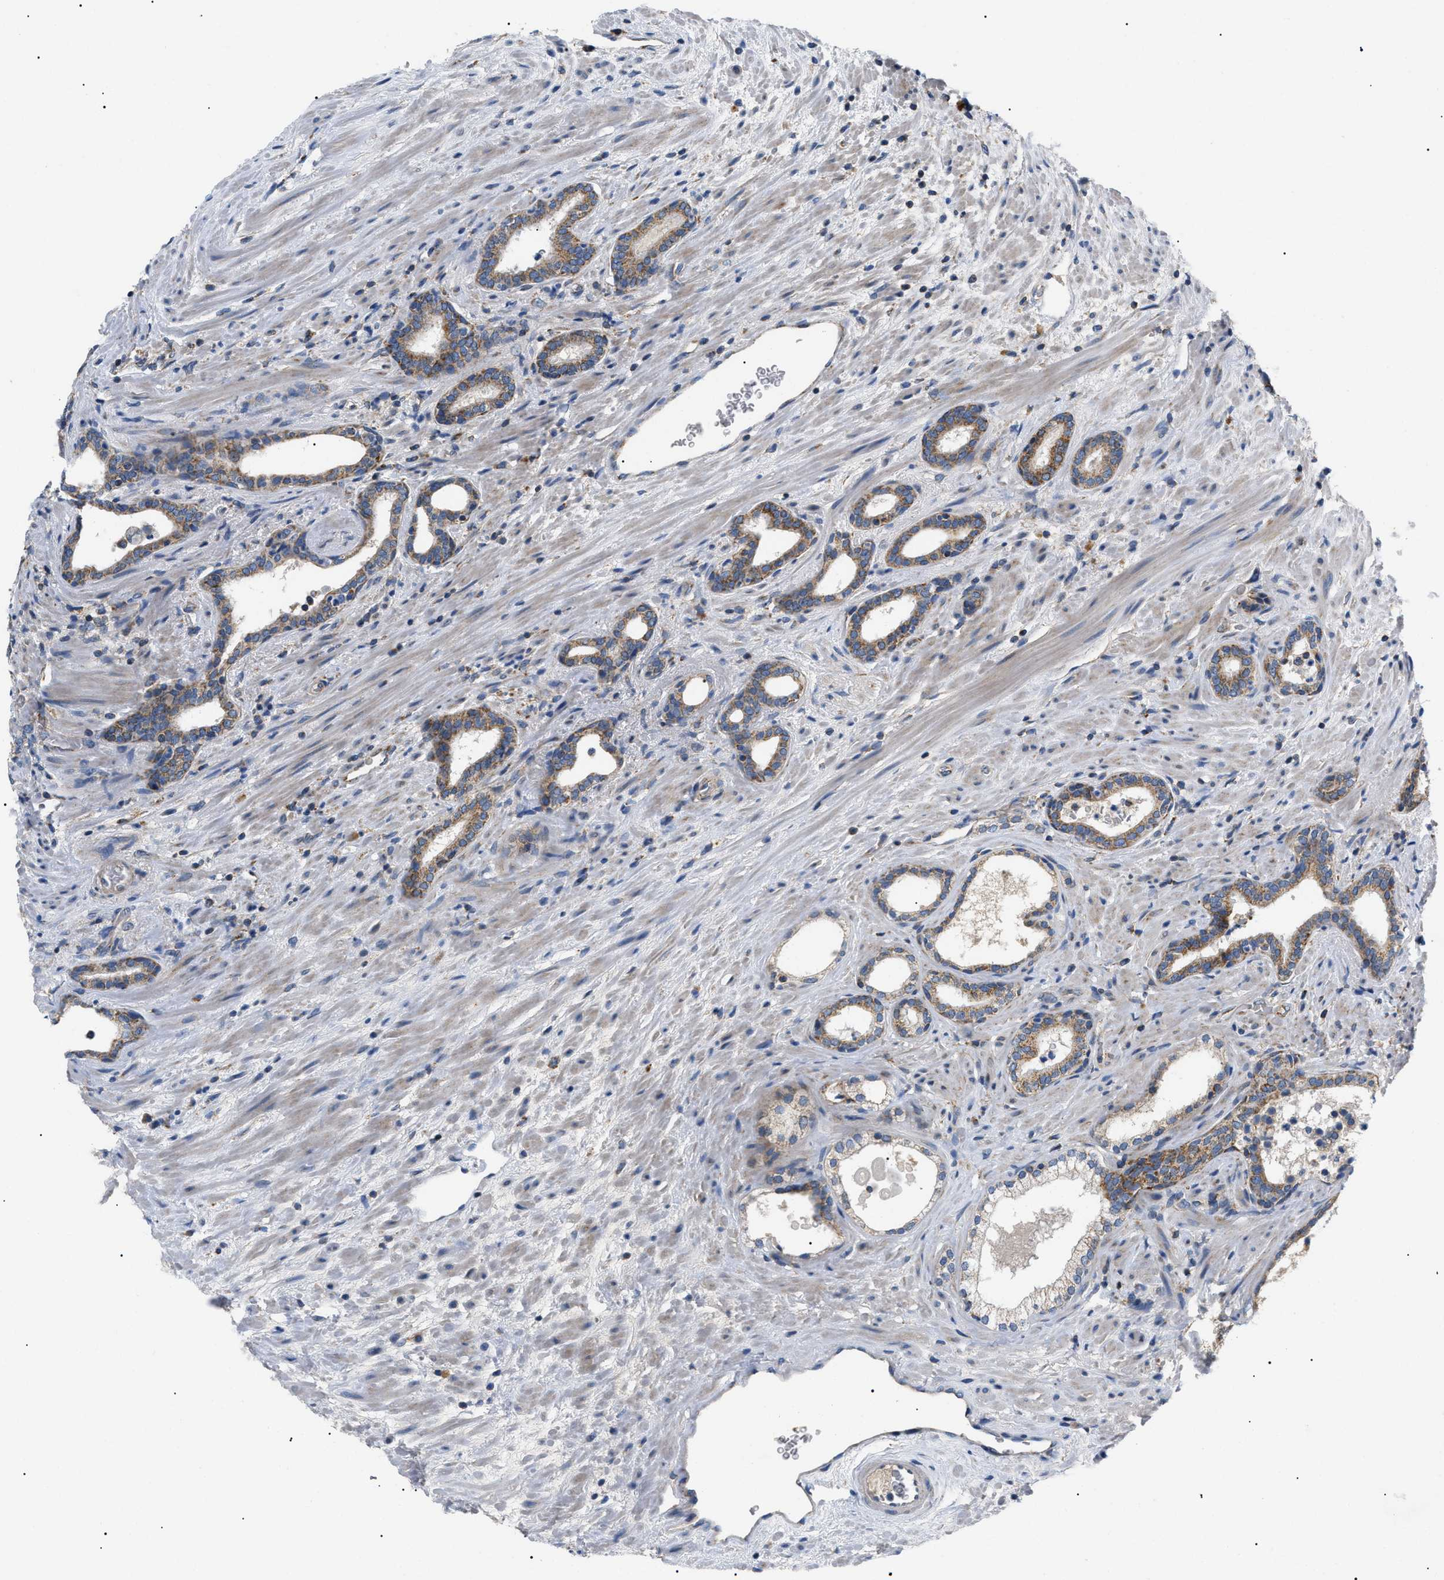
{"staining": {"intensity": "moderate", "quantity": ">75%", "location": "cytoplasmic/membranous"}, "tissue": "prostate cancer", "cell_type": "Tumor cells", "image_type": "cancer", "snomed": [{"axis": "morphology", "description": "Adenocarcinoma, High grade"}, {"axis": "topography", "description": "Prostate"}], "caption": "Protein staining of adenocarcinoma (high-grade) (prostate) tissue exhibits moderate cytoplasmic/membranous positivity in about >75% of tumor cells.", "gene": "TOMM6", "patient": {"sex": "male", "age": 71}}